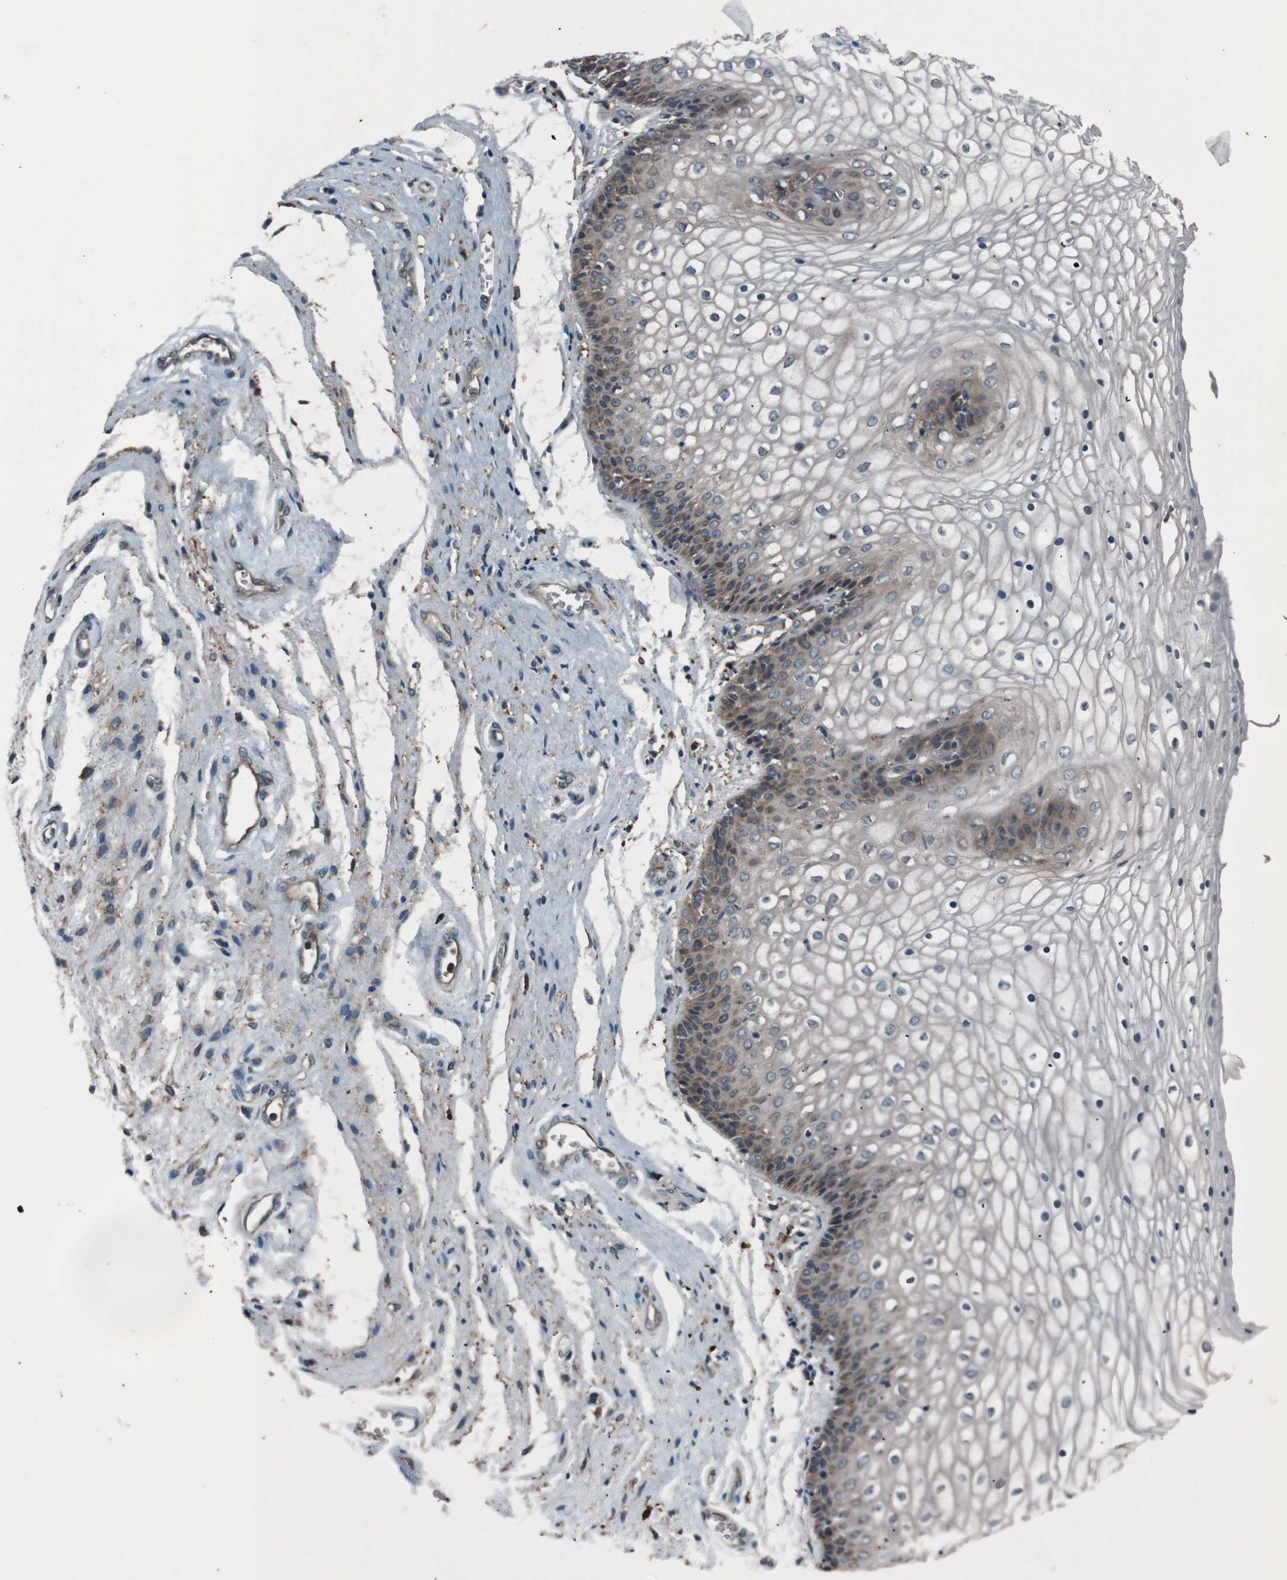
{"staining": {"intensity": "negative", "quantity": "none", "location": "none"}, "tissue": "vagina", "cell_type": "Squamous epithelial cells", "image_type": "normal", "snomed": [{"axis": "morphology", "description": "Normal tissue, NOS"}, {"axis": "topography", "description": "Vagina"}], "caption": "Histopathology image shows no protein positivity in squamous epithelial cells of normal vagina. (IHC, brightfield microscopy, high magnification).", "gene": "SIGMAR1", "patient": {"sex": "female", "age": 34}}